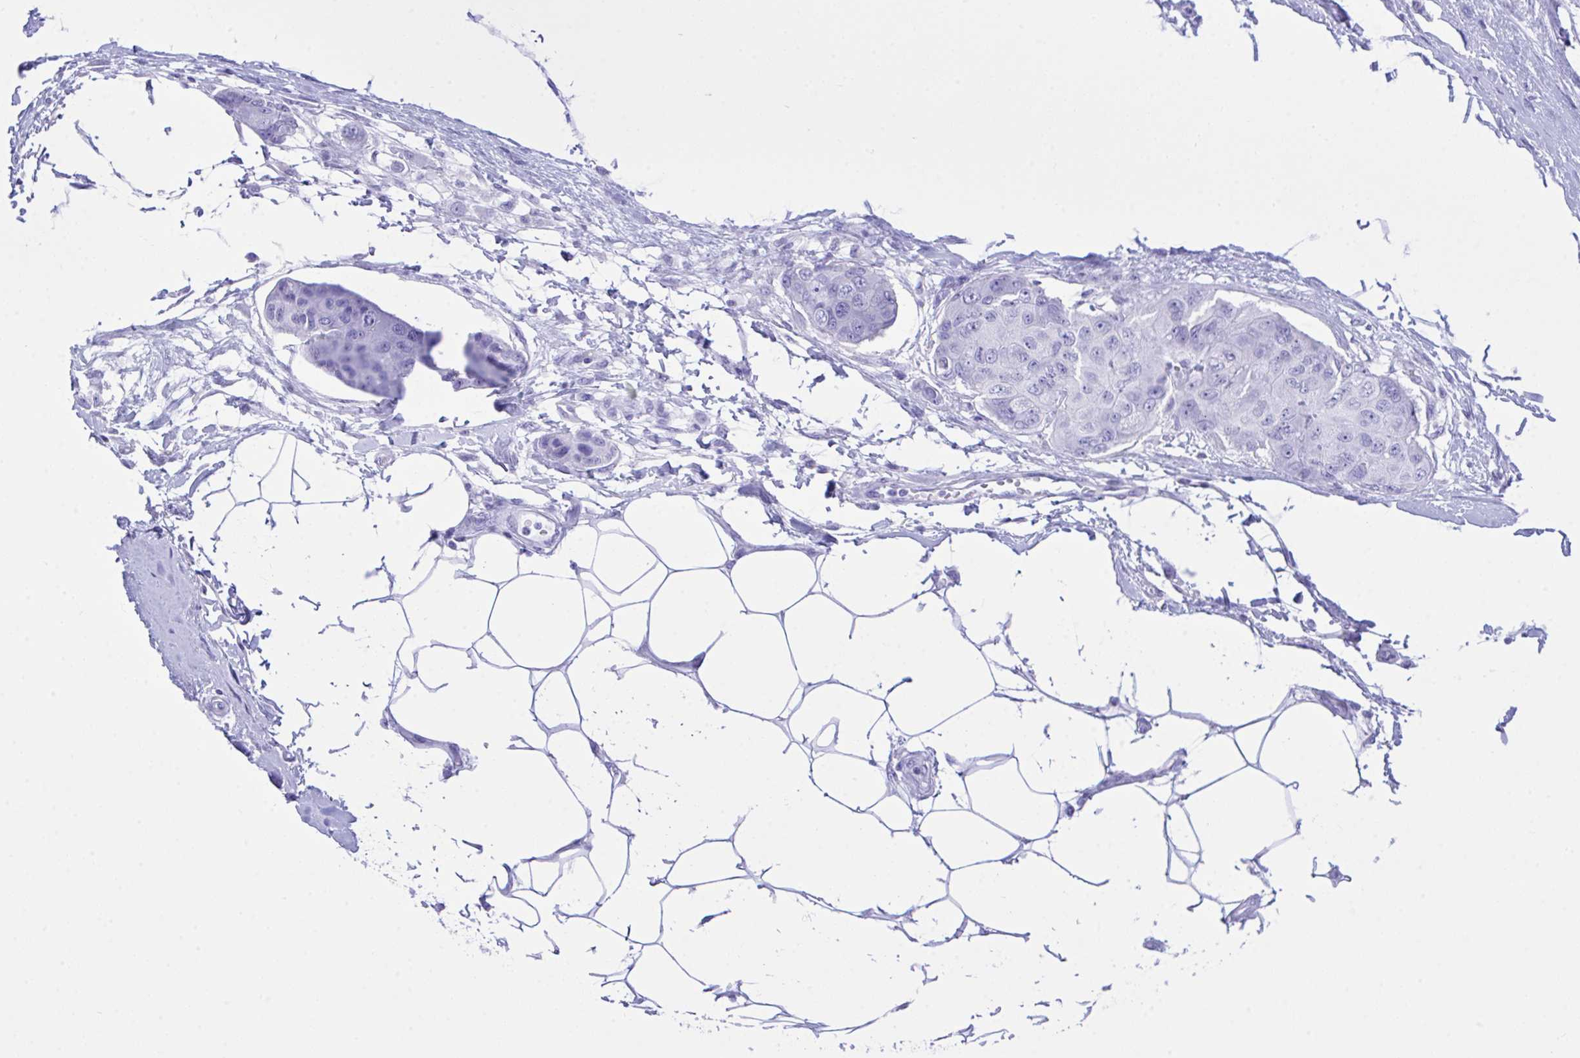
{"staining": {"intensity": "negative", "quantity": "none", "location": "none"}, "tissue": "breast cancer", "cell_type": "Tumor cells", "image_type": "cancer", "snomed": [{"axis": "morphology", "description": "Duct carcinoma"}, {"axis": "topography", "description": "Breast"}, {"axis": "topography", "description": "Lymph node"}], "caption": "Immunohistochemistry (IHC) micrograph of neoplastic tissue: human breast cancer (invasive ductal carcinoma) stained with DAB shows no significant protein expression in tumor cells. (DAB immunohistochemistry (IHC) with hematoxylin counter stain).", "gene": "SELENOV", "patient": {"sex": "female", "age": 80}}